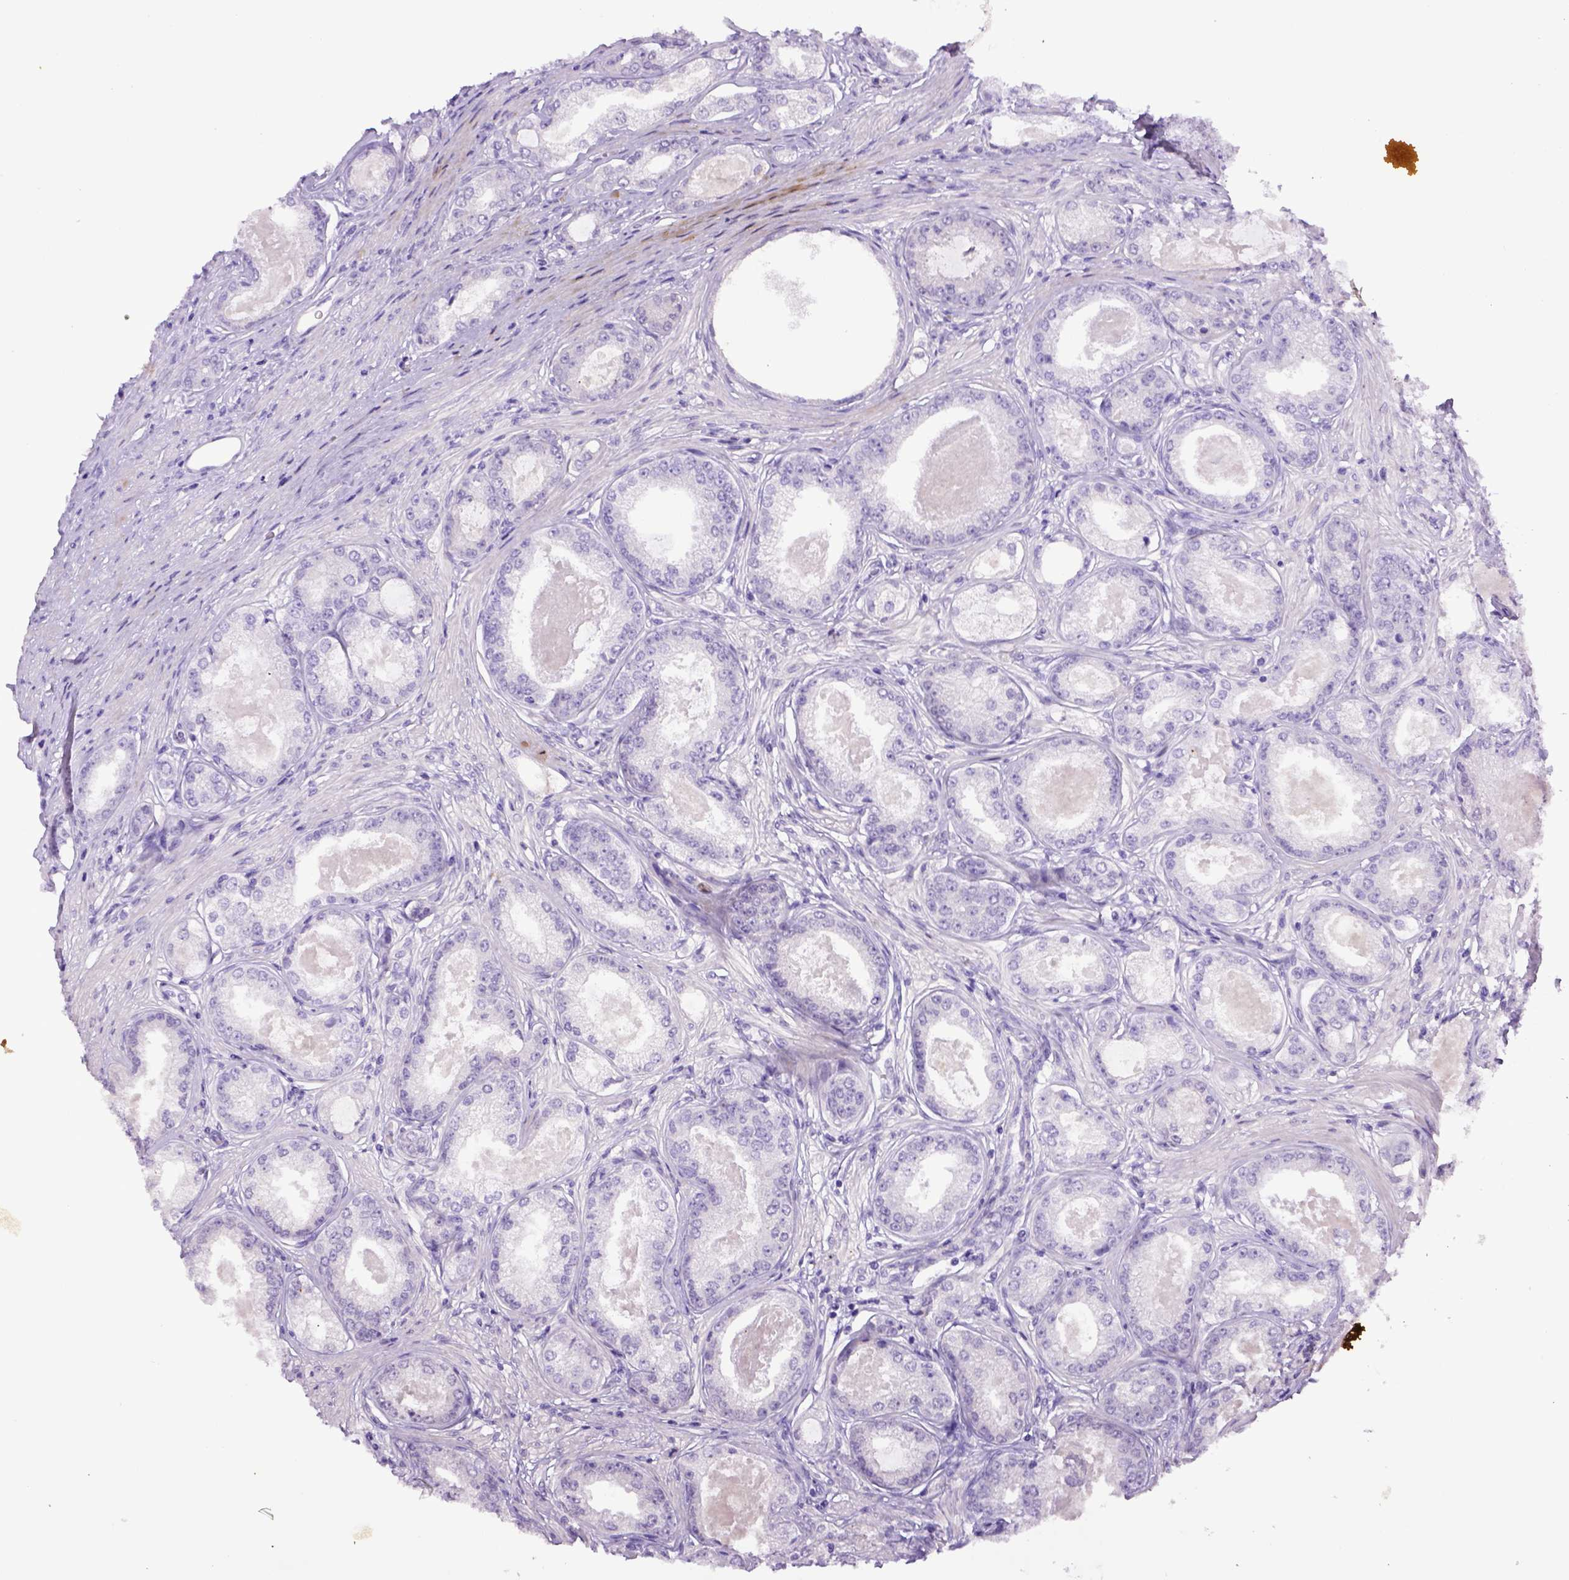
{"staining": {"intensity": "negative", "quantity": "none", "location": "none"}, "tissue": "prostate cancer", "cell_type": "Tumor cells", "image_type": "cancer", "snomed": [{"axis": "morphology", "description": "Adenocarcinoma, Low grade"}, {"axis": "topography", "description": "Prostate"}], "caption": "Histopathology image shows no protein positivity in tumor cells of prostate cancer tissue. (Stains: DAB (3,3'-diaminobenzidine) immunohistochemistry (IHC) with hematoxylin counter stain, Microscopy: brightfield microscopy at high magnification).", "gene": "ITIH4", "patient": {"sex": "male", "age": 68}}